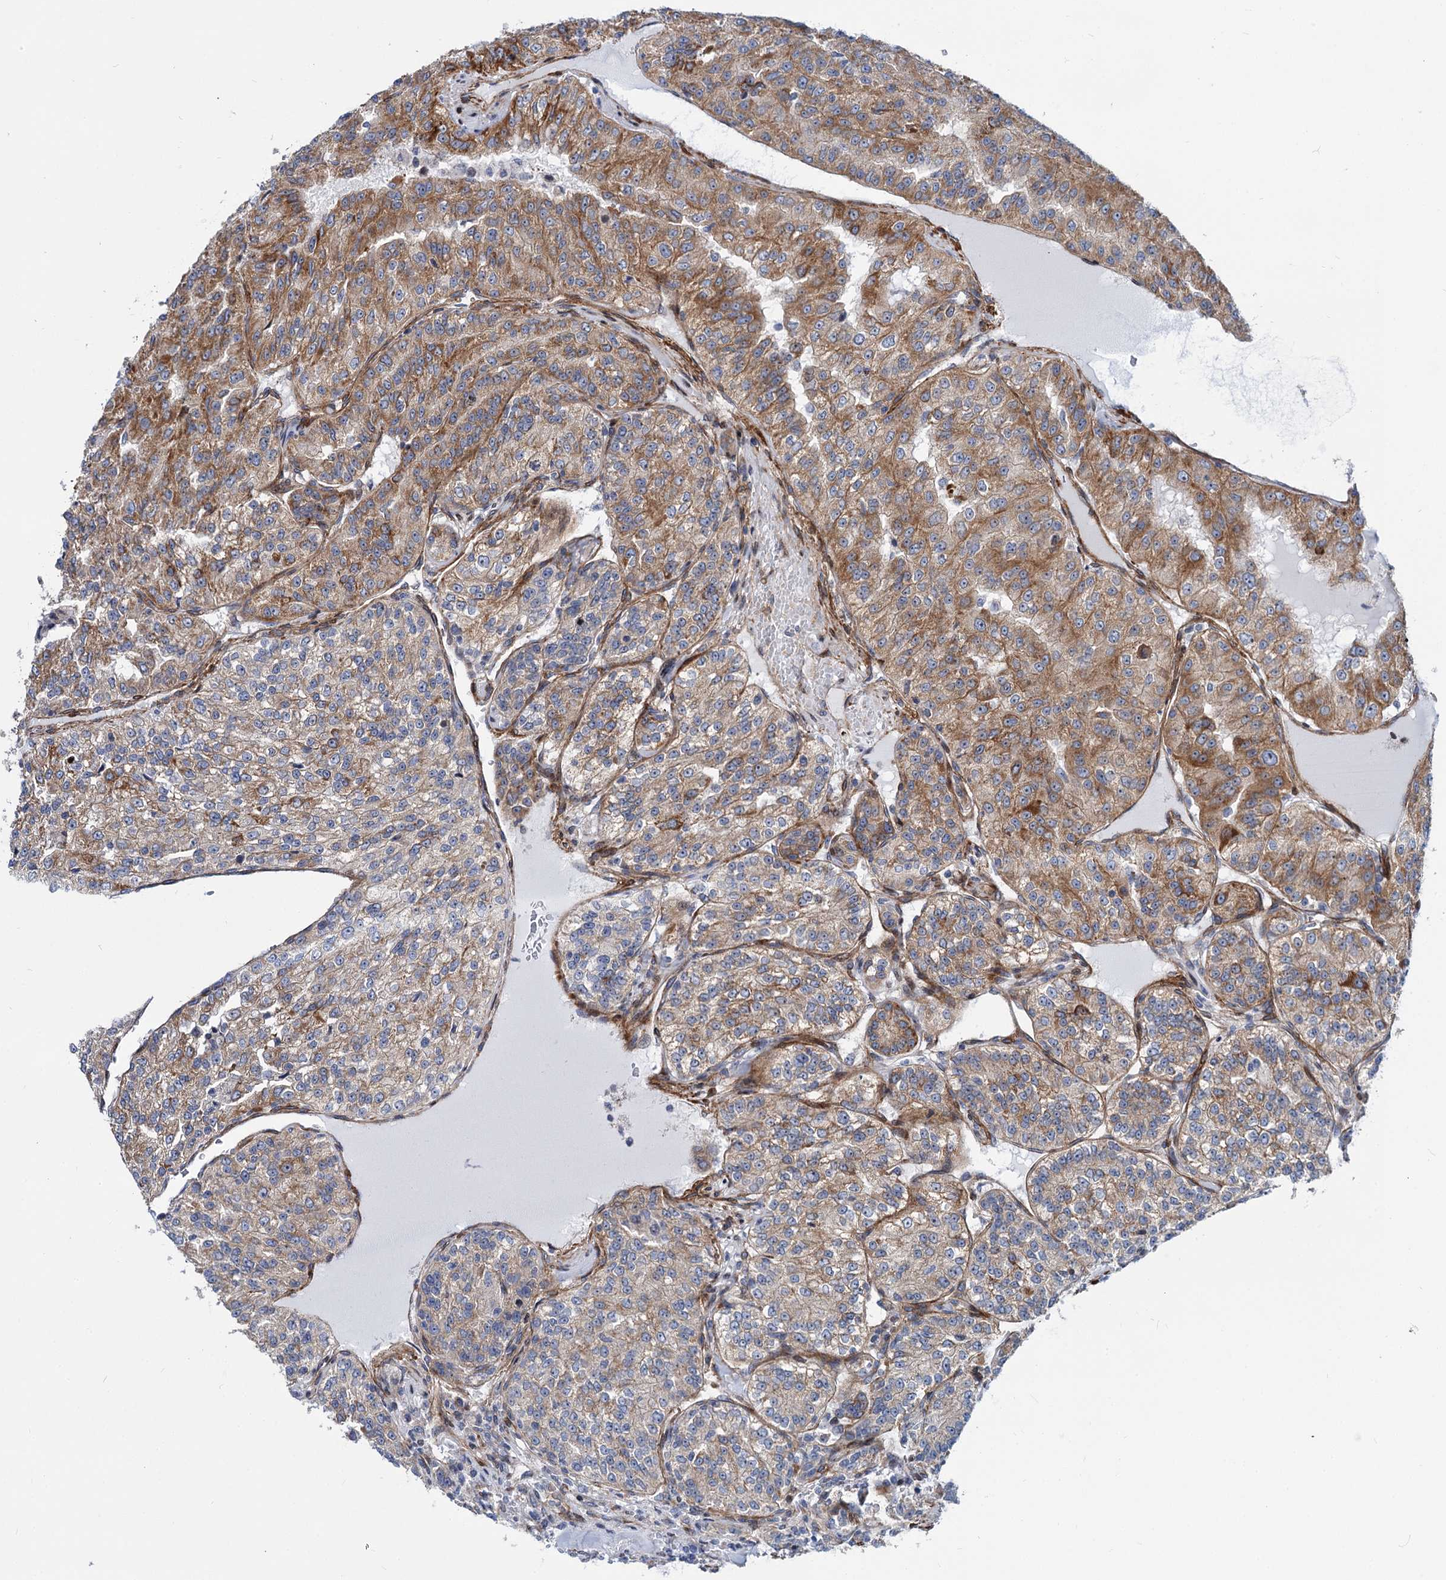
{"staining": {"intensity": "moderate", "quantity": ">75%", "location": "cytoplasmic/membranous"}, "tissue": "renal cancer", "cell_type": "Tumor cells", "image_type": "cancer", "snomed": [{"axis": "morphology", "description": "Adenocarcinoma, NOS"}, {"axis": "topography", "description": "Kidney"}], "caption": "Protein expression analysis of human renal cancer reveals moderate cytoplasmic/membranous staining in approximately >75% of tumor cells.", "gene": "THAP9", "patient": {"sex": "female", "age": 63}}